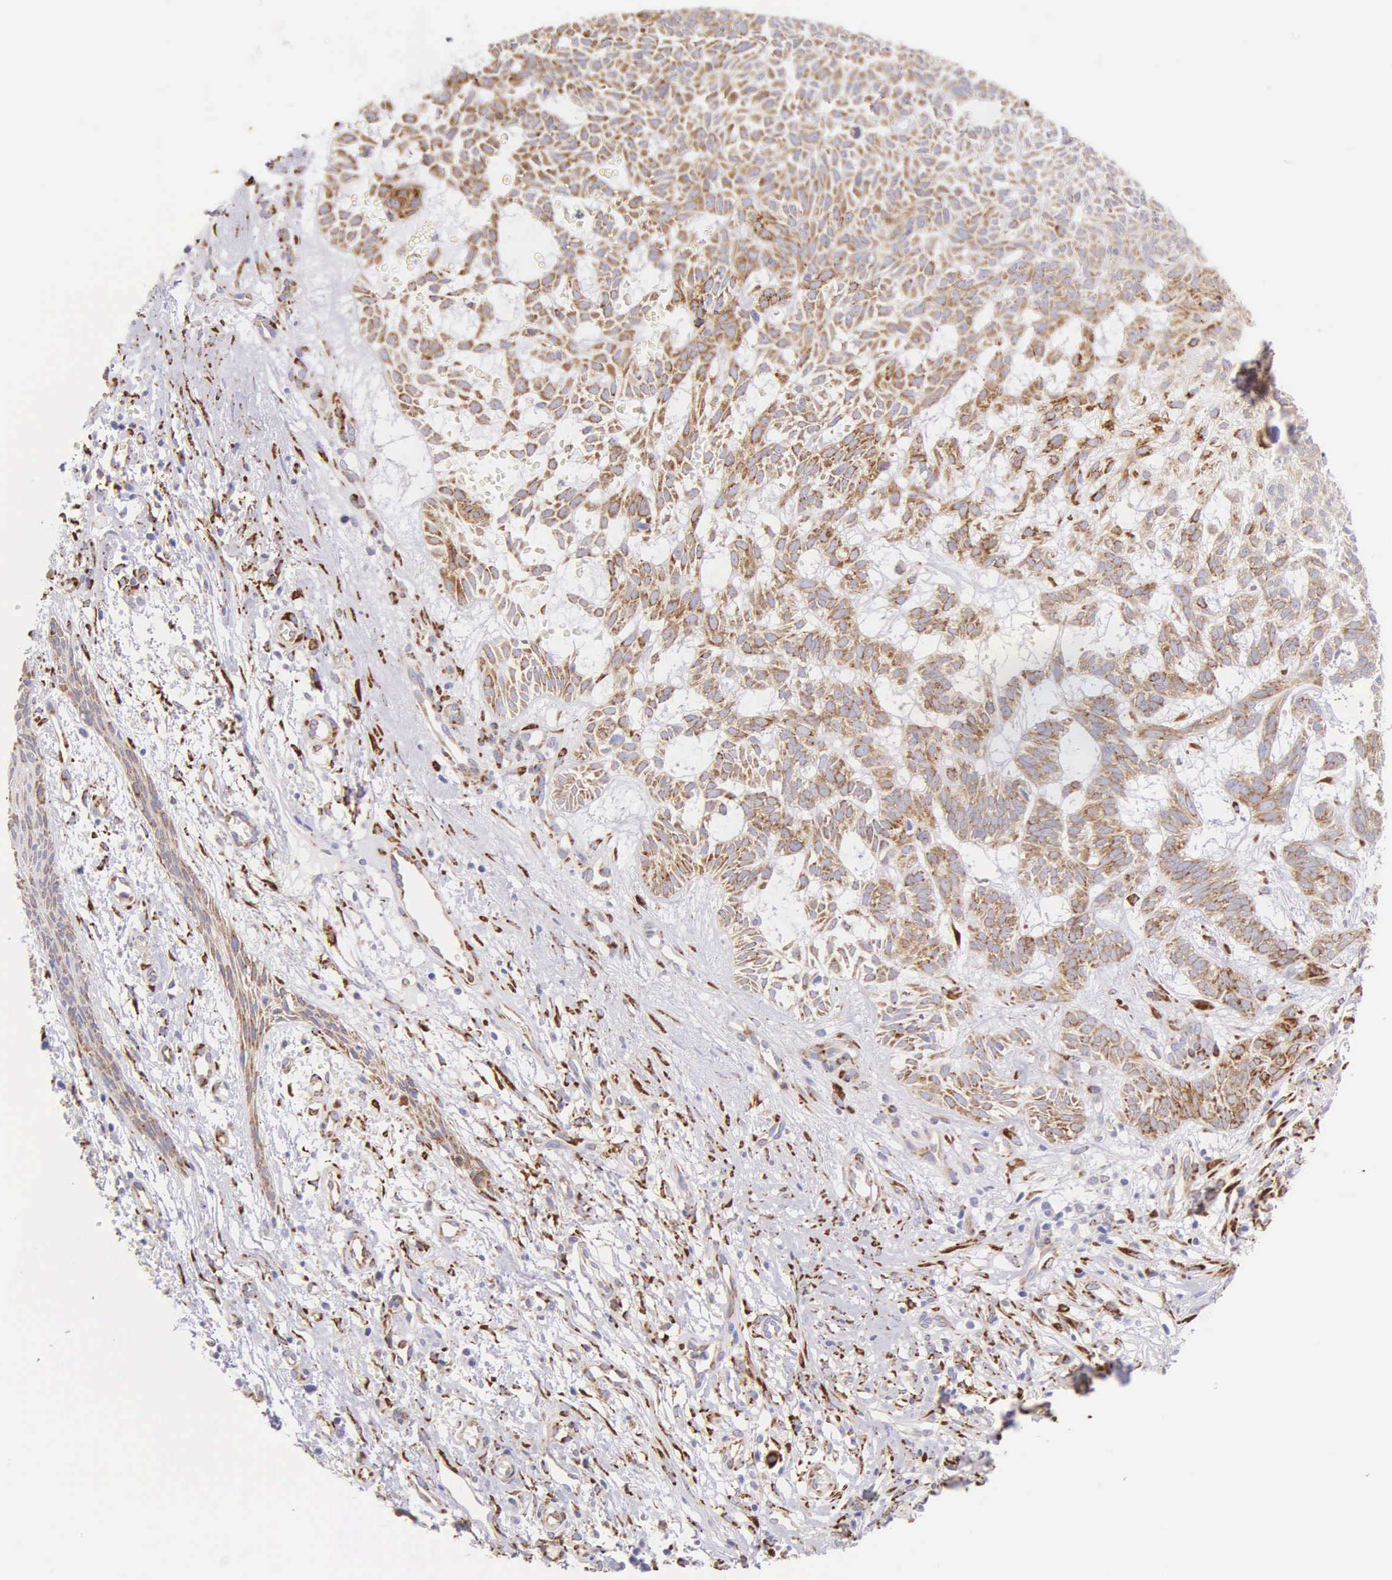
{"staining": {"intensity": "moderate", "quantity": ">75%", "location": "cytoplasmic/membranous"}, "tissue": "skin cancer", "cell_type": "Tumor cells", "image_type": "cancer", "snomed": [{"axis": "morphology", "description": "Basal cell carcinoma"}, {"axis": "topography", "description": "Skin"}], "caption": "Protein staining demonstrates moderate cytoplasmic/membranous expression in about >75% of tumor cells in skin cancer. (brown staining indicates protein expression, while blue staining denotes nuclei).", "gene": "CKAP4", "patient": {"sex": "male", "age": 75}}